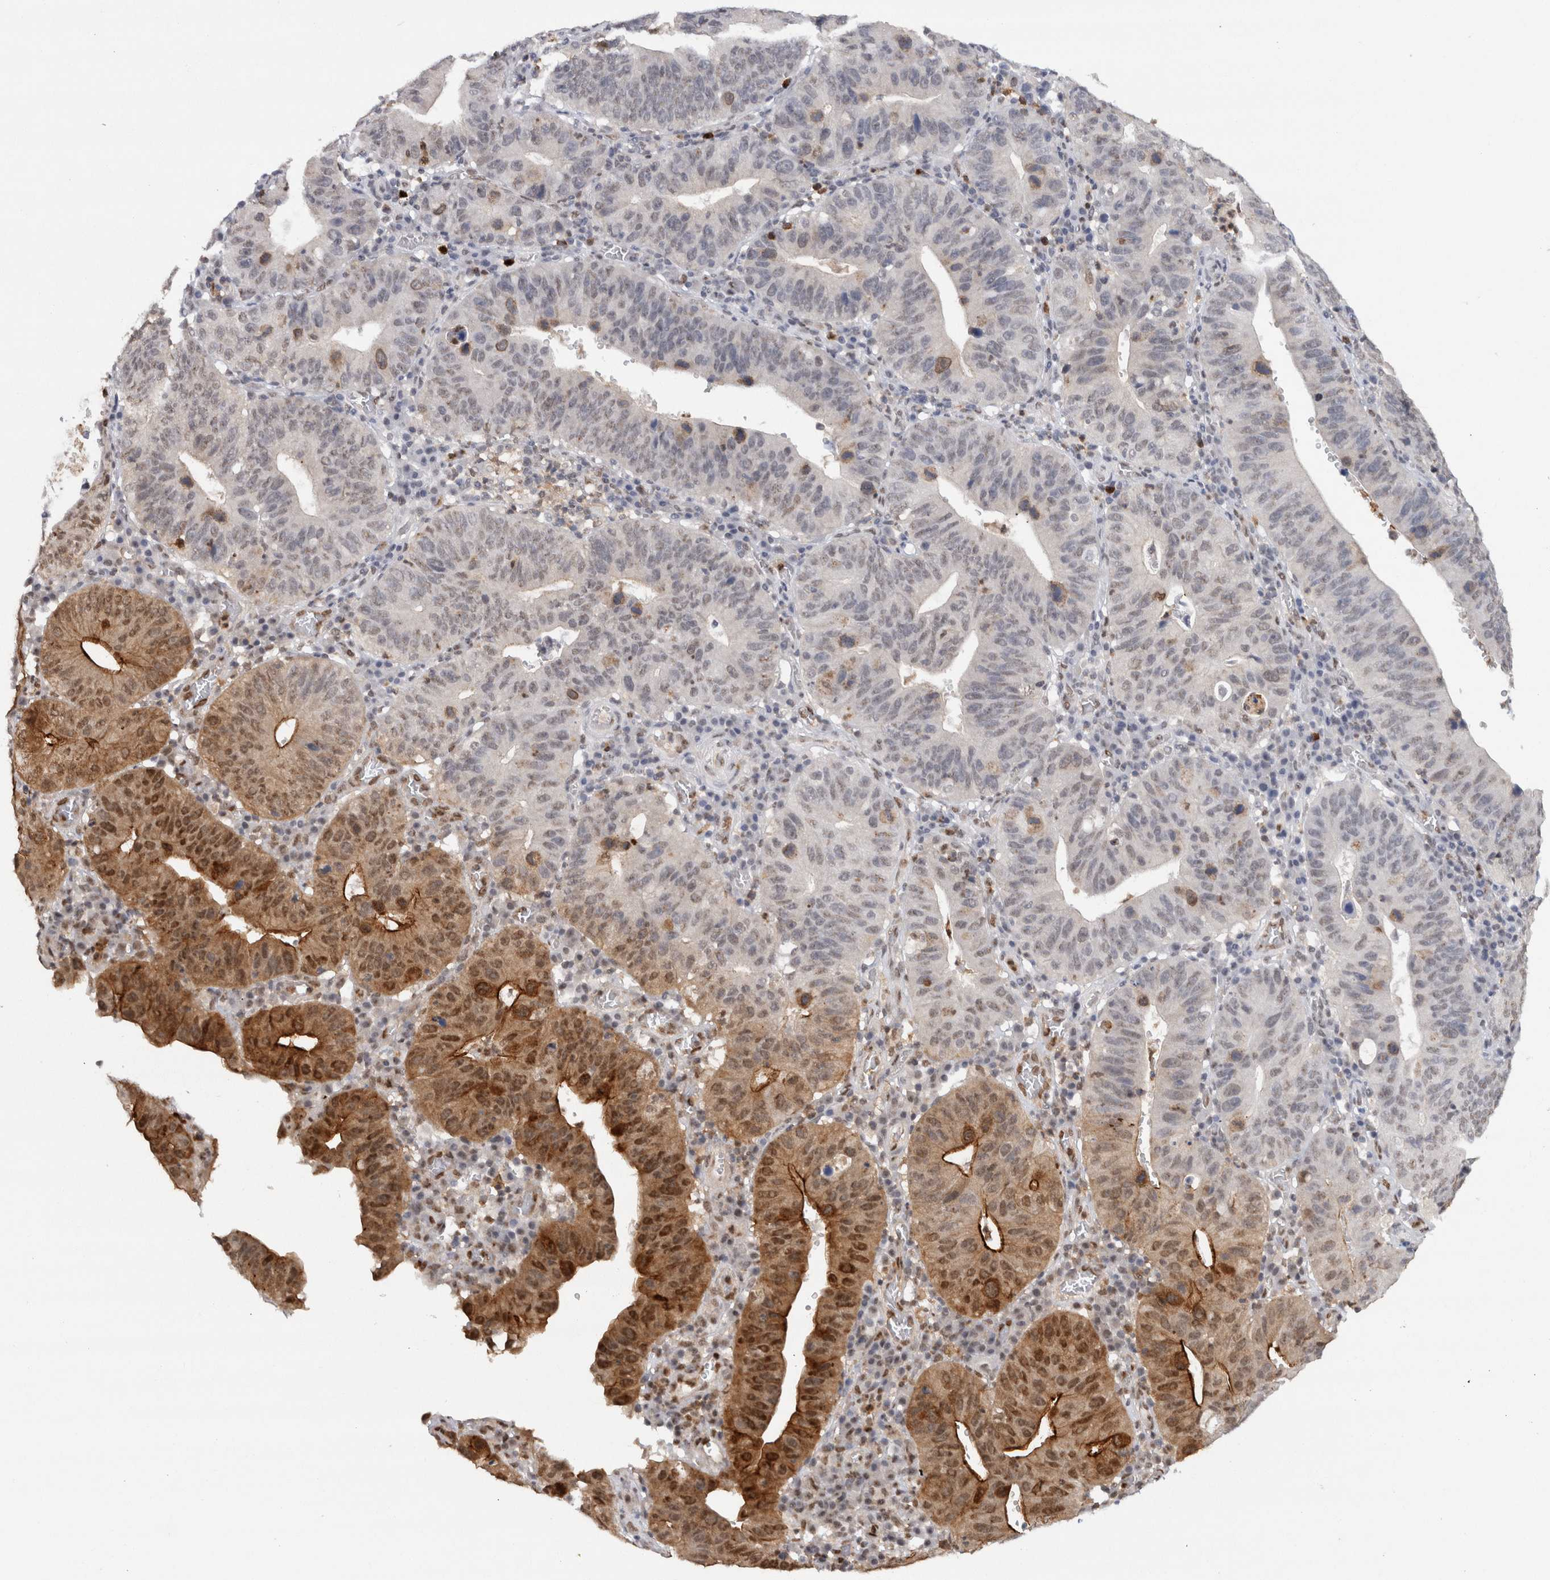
{"staining": {"intensity": "moderate", "quantity": "25%-75%", "location": "cytoplasmic/membranous,nuclear"}, "tissue": "stomach cancer", "cell_type": "Tumor cells", "image_type": "cancer", "snomed": [{"axis": "morphology", "description": "Adenocarcinoma, NOS"}, {"axis": "topography", "description": "Stomach"}], "caption": "Tumor cells exhibit moderate cytoplasmic/membranous and nuclear expression in approximately 25%-75% of cells in stomach cancer (adenocarcinoma). The staining is performed using DAB brown chromogen to label protein expression. The nuclei are counter-stained blue using hematoxylin.", "gene": "RPS6KA2", "patient": {"sex": "male", "age": 59}}